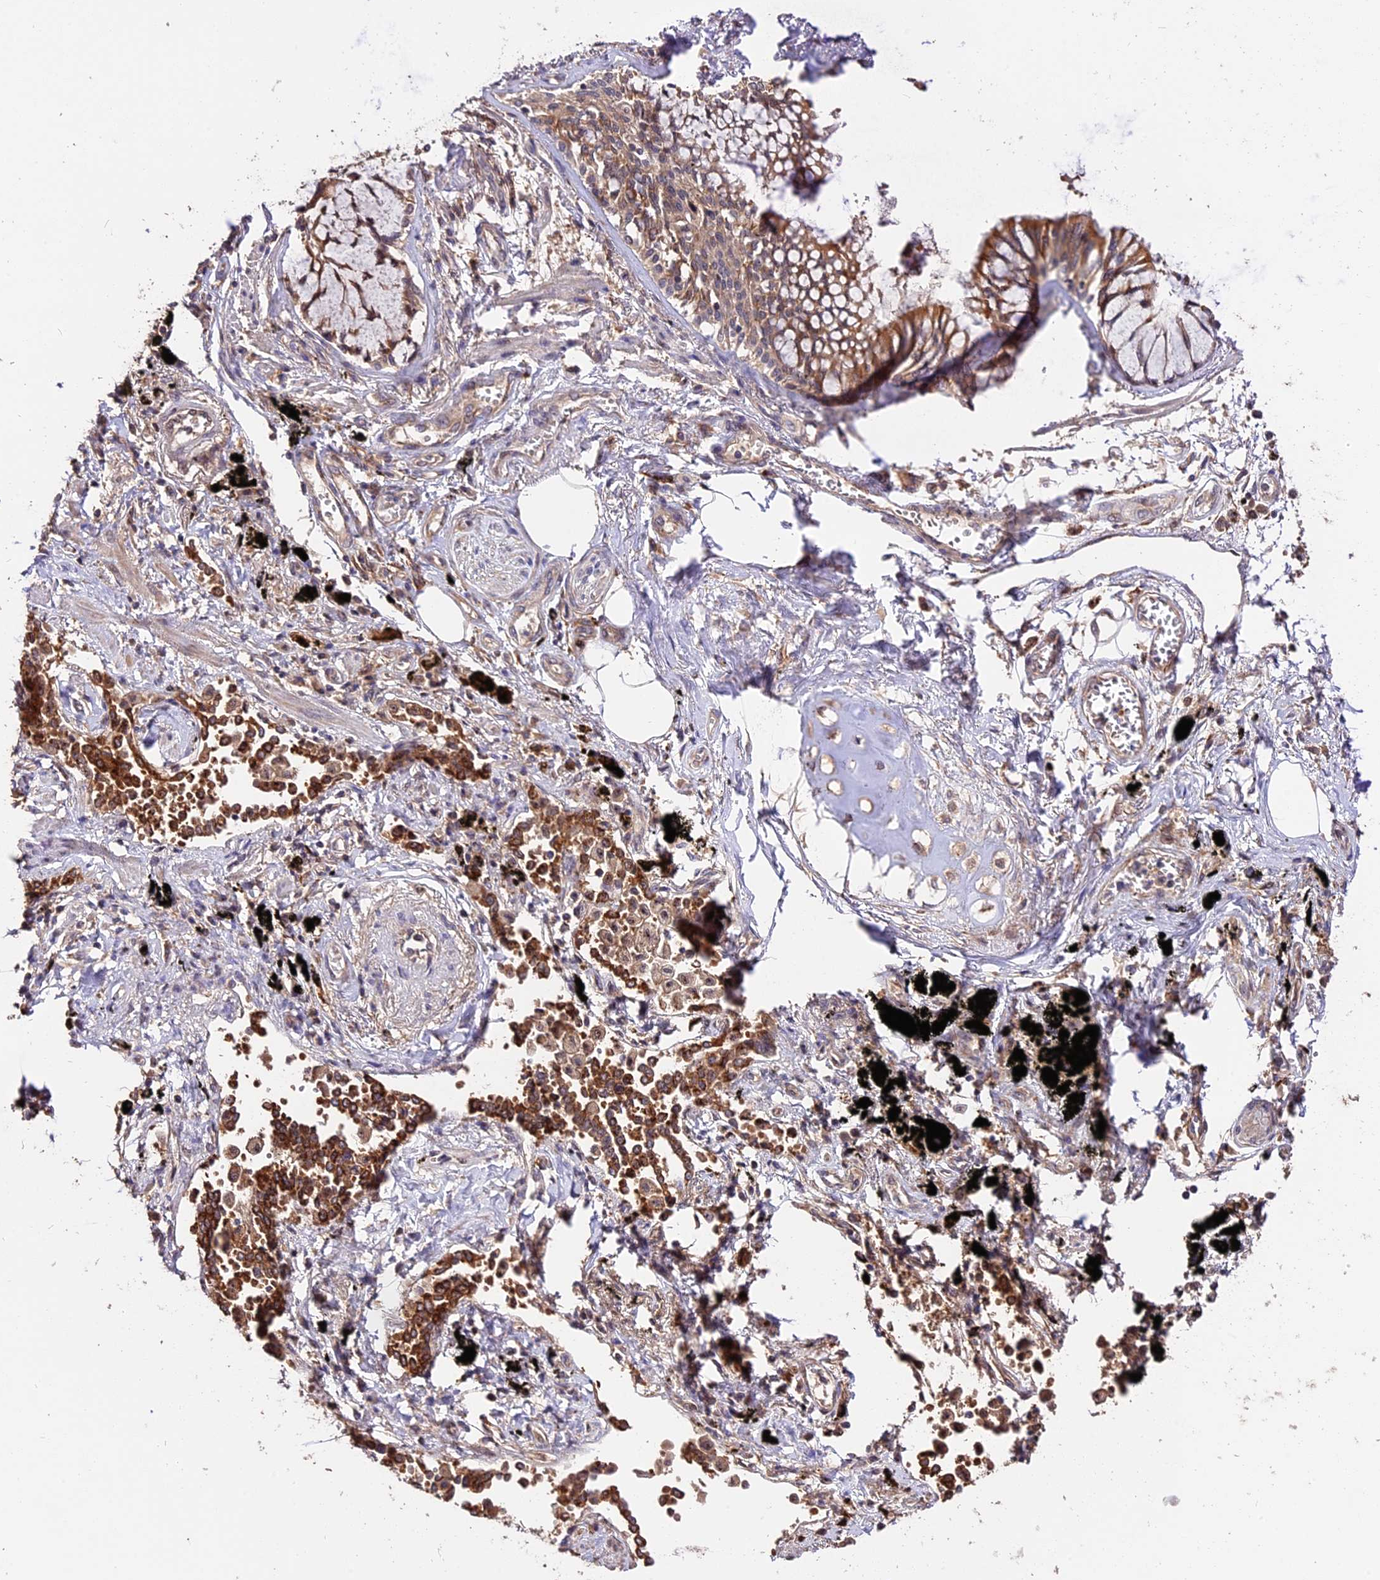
{"staining": {"intensity": "moderate", "quantity": ">75%", "location": "cytoplasmic/membranous"}, "tissue": "lung cancer", "cell_type": "Tumor cells", "image_type": "cancer", "snomed": [{"axis": "morphology", "description": "Adenocarcinoma, NOS"}, {"axis": "topography", "description": "Lung"}], "caption": "About >75% of tumor cells in human lung cancer (adenocarcinoma) display moderate cytoplasmic/membranous protein staining as visualized by brown immunohistochemical staining.", "gene": "TRMT1", "patient": {"sex": "male", "age": 67}}